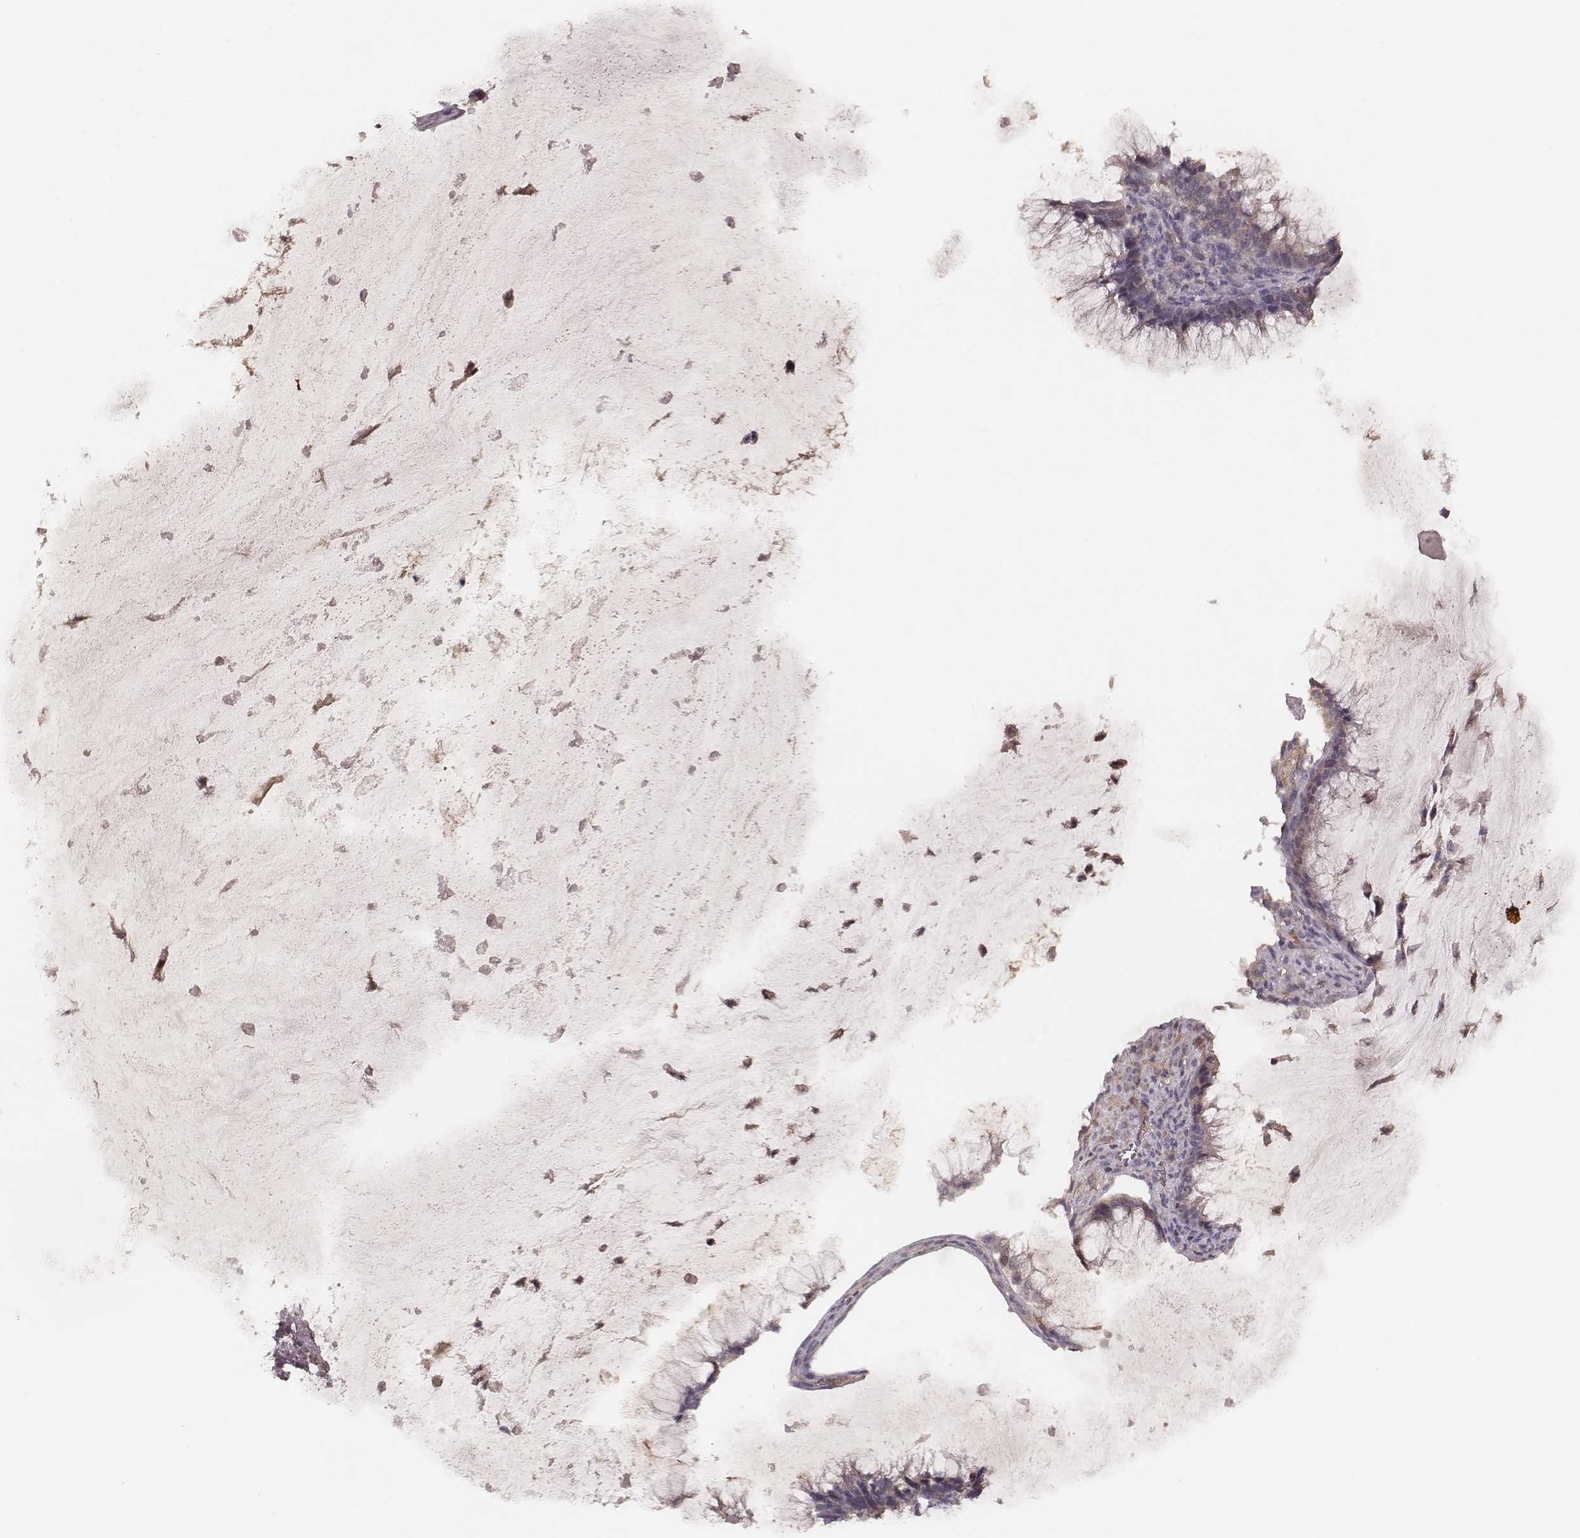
{"staining": {"intensity": "moderate", "quantity": ">75%", "location": "cytoplasmic/membranous"}, "tissue": "ovarian cancer", "cell_type": "Tumor cells", "image_type": "cancer", "snomed": [{"axis": "morphology", "description": "Cystadenocarcinoma, mucinous, NOS"}, {"axis": "topography", "description": "Ovary"}], "caption": "Moderate cytoplasmic/membranous protein expression is present in about >75% of tumor cells in mucinous cystadenocarcinoma (ovarian).", "gene": "CARS1", "patient": {"sex": "female", "age": 38}}